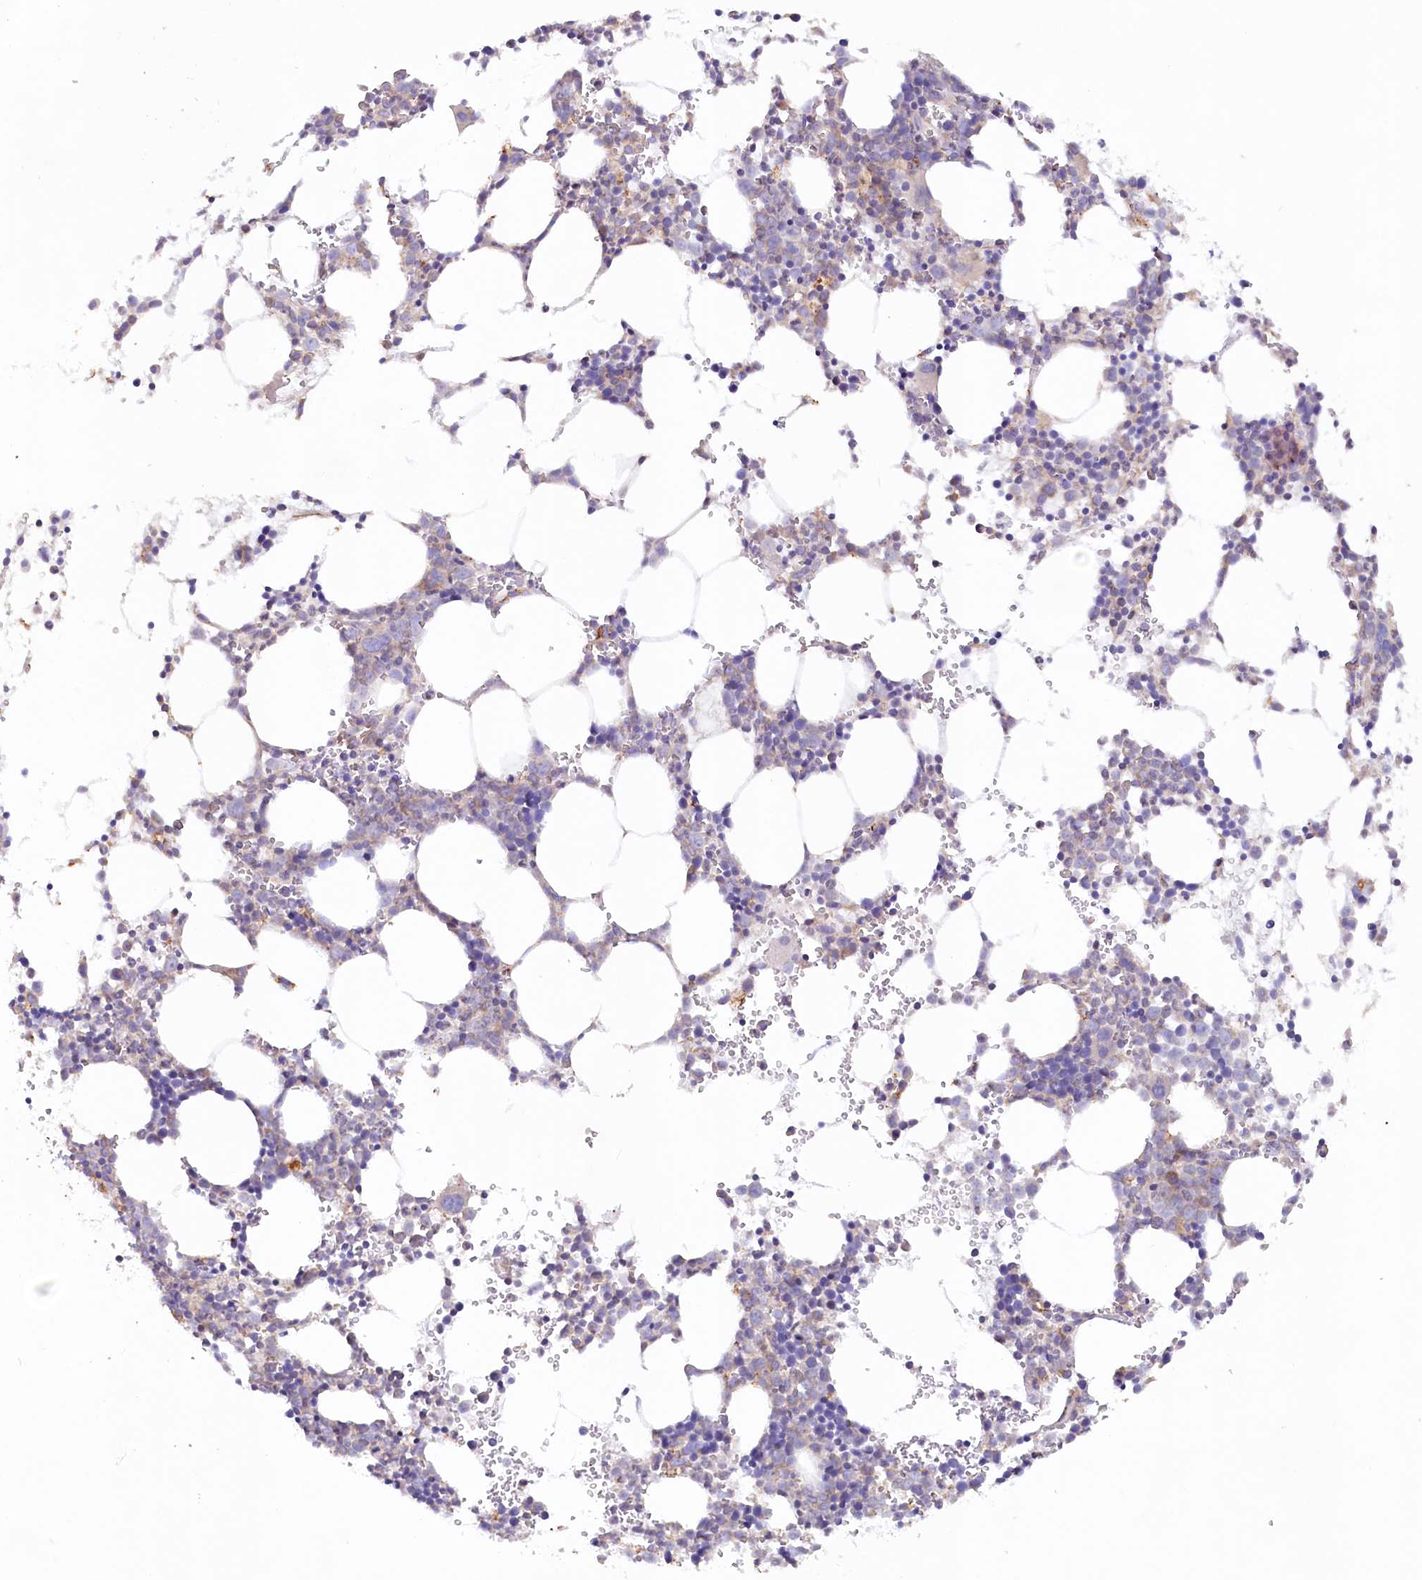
{"staining": {"intensity": "negative", "quantity": "none", "location": "none"}, "tissue": "bone marrow", "cell_type": "Hematopoietic cells", "image_type": "normal", "snomed": [{"axis": "morphology", "description": "Normal tissue, NOS"}, {"axis": "topography", "description": "Bone marrow"}], "caption": "High power microscopy histopathology image of an immunohistochemistry (IHC) micrograph of normal bone marrow, revealing no significant positivity in hematopoietic cells.", "gene": "TNIP1", "patient": {"sex": "female", "age": 89}}